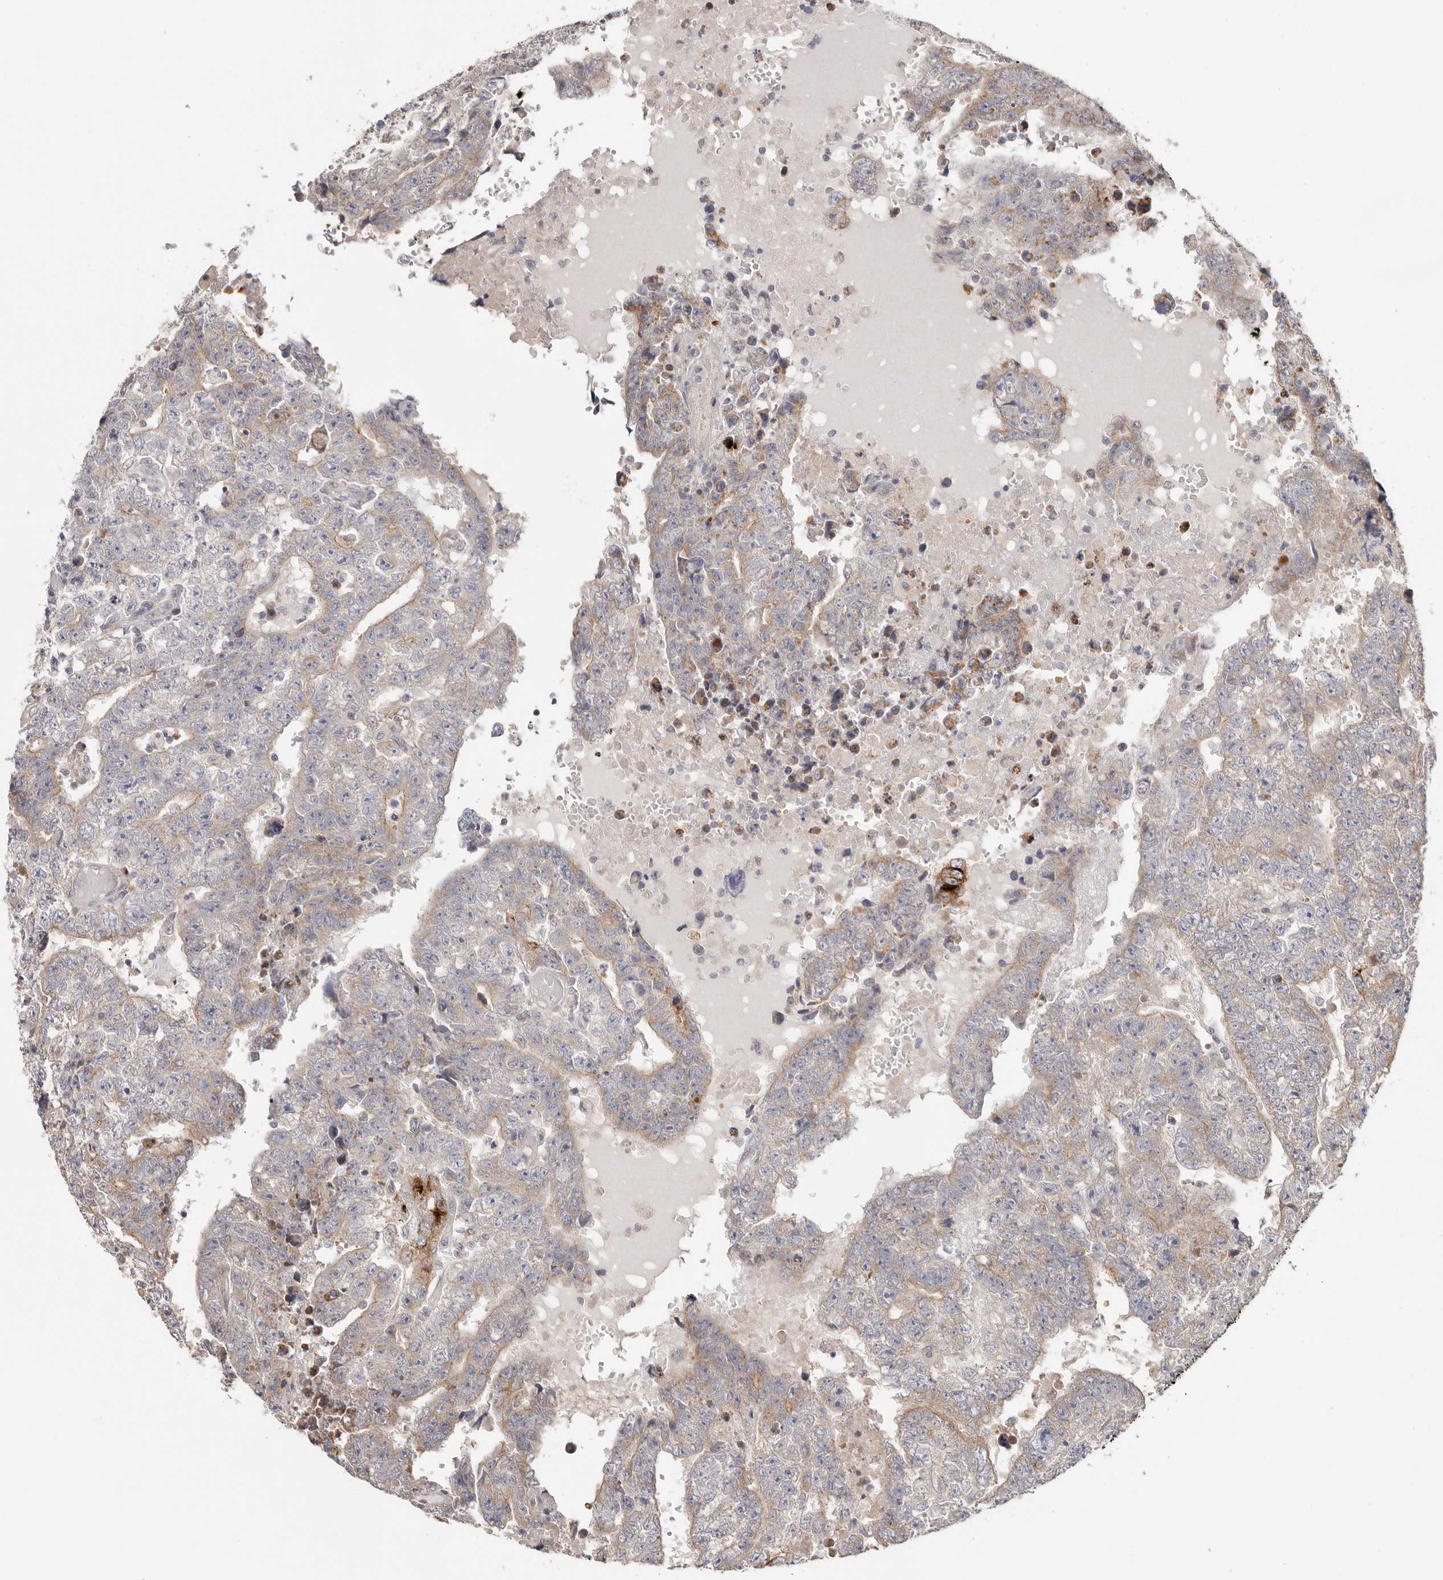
{"staining": {"intensity": "weak", "quantity": "25%-75%", "location": "cytoplasmic/membranous"}, "tissue": "testis cancer", "cell_type": "Tumor cells", "image_type": "cancer", "snomed": [{"axis": "morphology", "description": "Carcinoma, Embryonal, NOS"}, {"axis": "topography", "description": "Testis"}], "caption": "Testis cancer stained for a protein demonstrates weak cytoplasmic/membranous positivity in tumor cells. The staining was performed using DAB (3,3'-diaminobenzidine), with brown indicating positive protein expression. Nuclei are stained blue with hematoxylin.", "gene": "LRP6", "patient": {"sex": "male", "age": 25}}